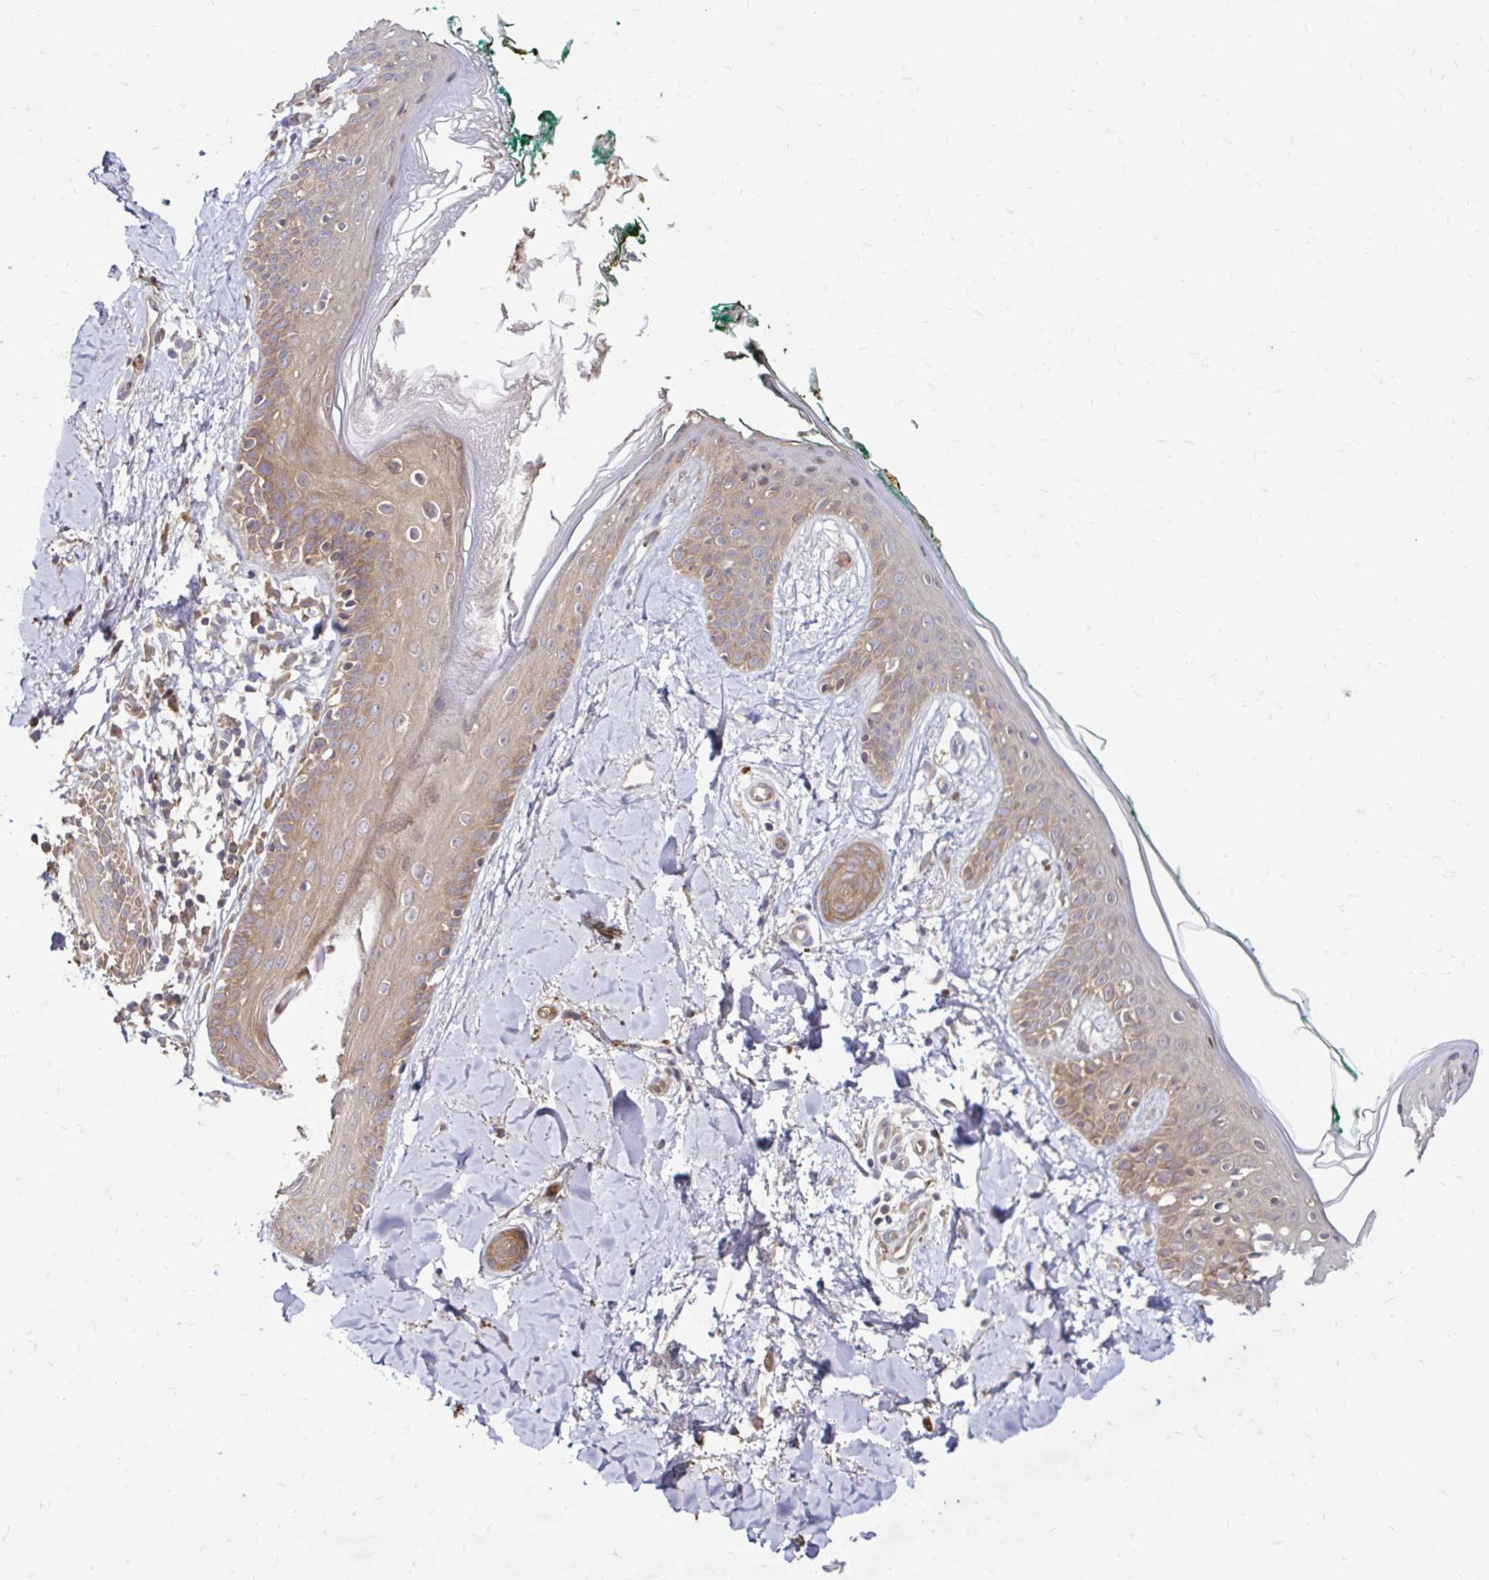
{"staining": {"intensity": "moderate", "quantity": "<25%", "location": "cytoplasmic/membranous"}, "tissue": "skin", "cell_type": "Fibroblasts", "image_type": "normal", "snomed": [{"axis": "morphology", "description": "Normal tissue, NOS"}, {"axis": "topography", "description": "Skin"}], "caption": "The histopathology image demonstrates staining of unremarkable skin, revealing moderate cytoplasmic/membranous protein staining (brown color) within fibroblasts.", "gene": "ARHGEF37", "patient": {"sex": "female", "age": 34}}